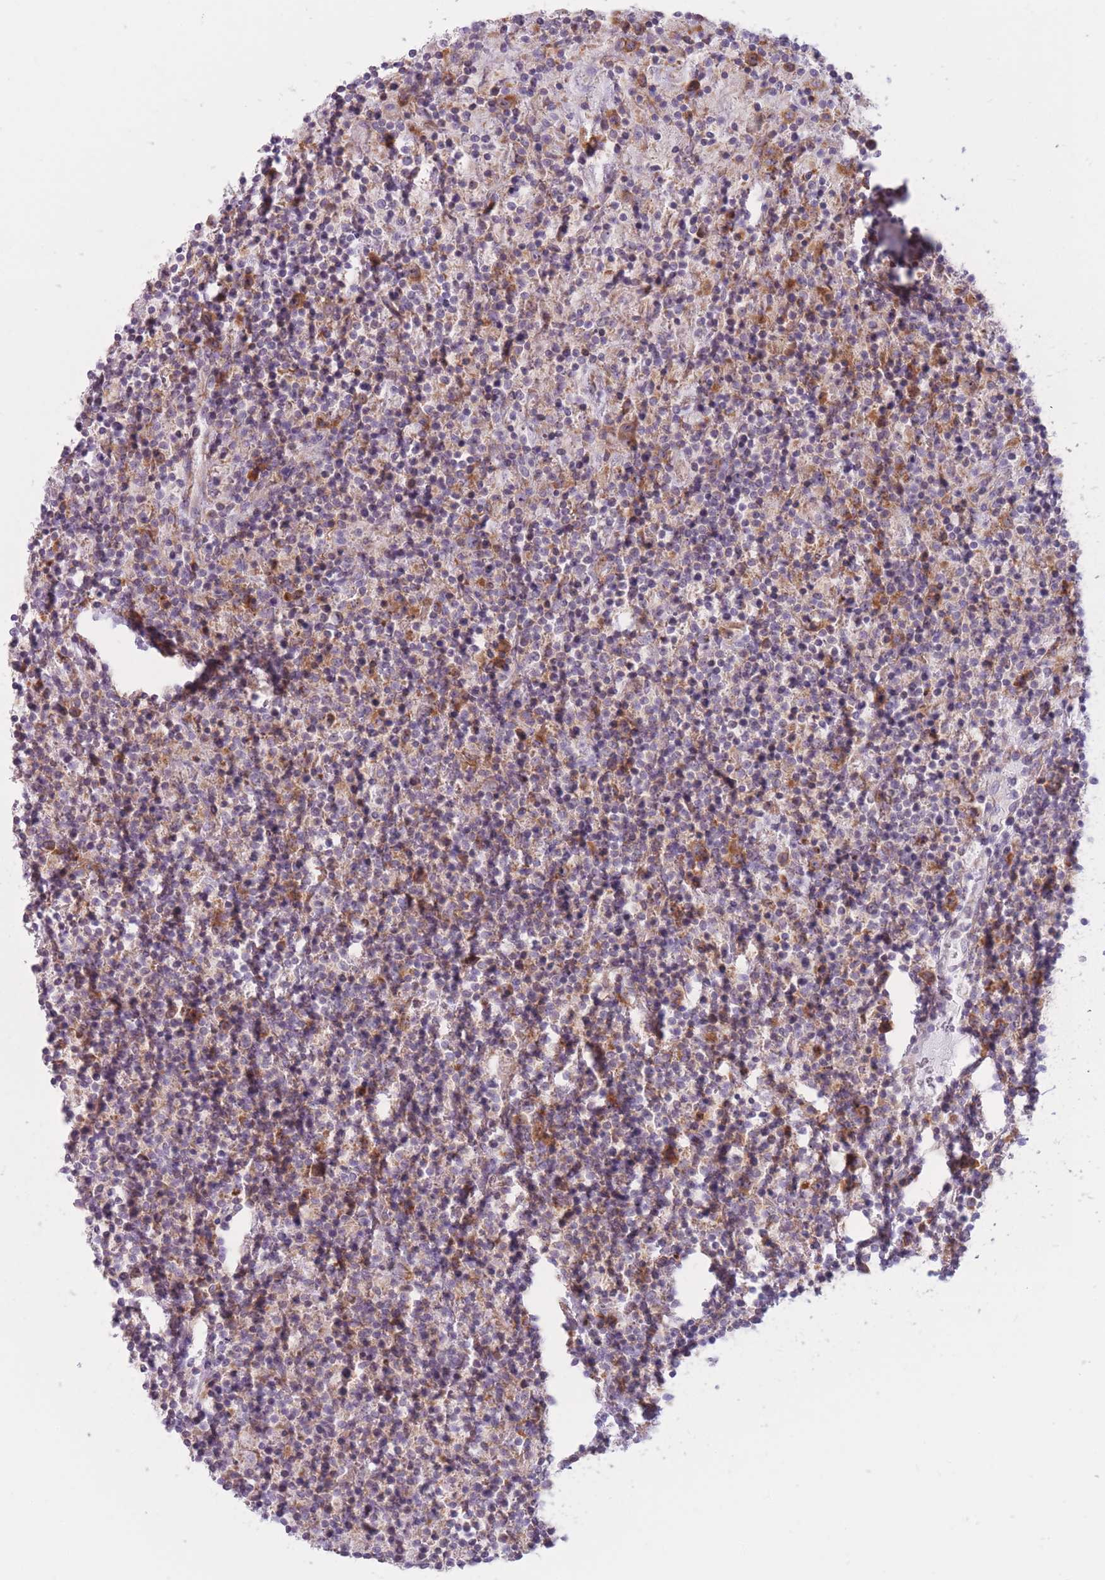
{"staining": {"intensity": "moderate", "quantity": "25%-75%", "location": "cytoplasmic/membranous"}, "tissue": "lymphoma", "cell_type": "Tumor cells", "image_type": "cancer", "snomed": [{"axis": "morphology", "description": "Hodgkin's disease, NOS"}, {"axis": "topography", "description": "Lymph node"}], "caption": "Human Hodgkin's disease stained for a protein (brown) displays moderate cytoplasmic/membranous positive staining in approximately 25%-75% of tumor cells.", "gene": "RPL18", "patient": {"sex": "male", "age": 70}}